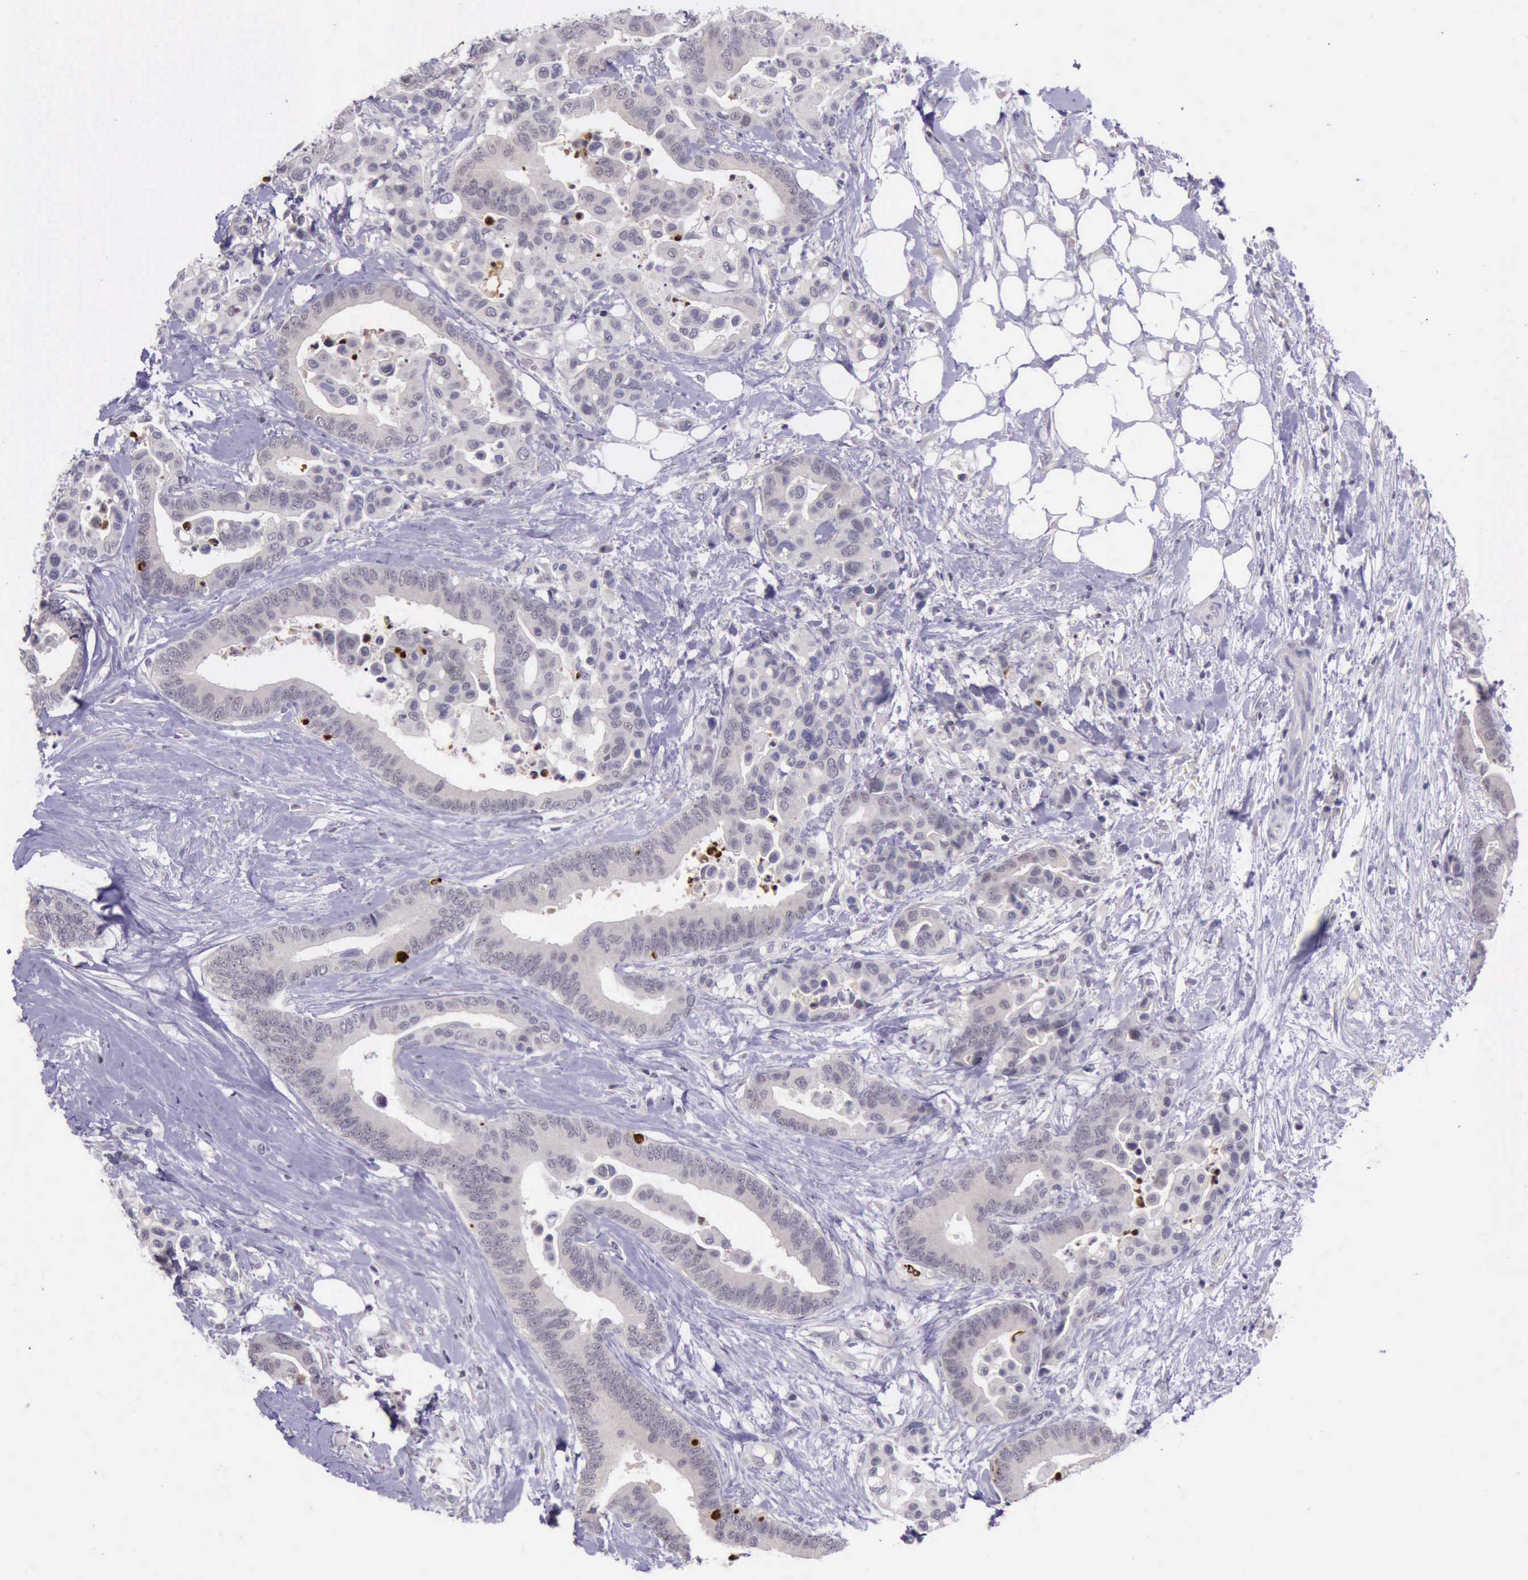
{"staining": {"intensity": "strong", "quantity": "<25%", "location": "nuclear"}, "tissue": "colorectal cancer", "cell_type": "Tumor cells", "image_type": "cancer", "snomed": [{"axis": "morphology", "description": "Adenocarcinoma, NOS"}, {"axis": "topography", "description": "Colon"}], "caption": "A brown stain labels strong nuclear positivity of a protein in human colorectal cancer (adenocarcinoma) tumor cells. Nuclei are stained in blue.", "gene": "PARP1", "patient": {"sex": "male", "age": 82}}